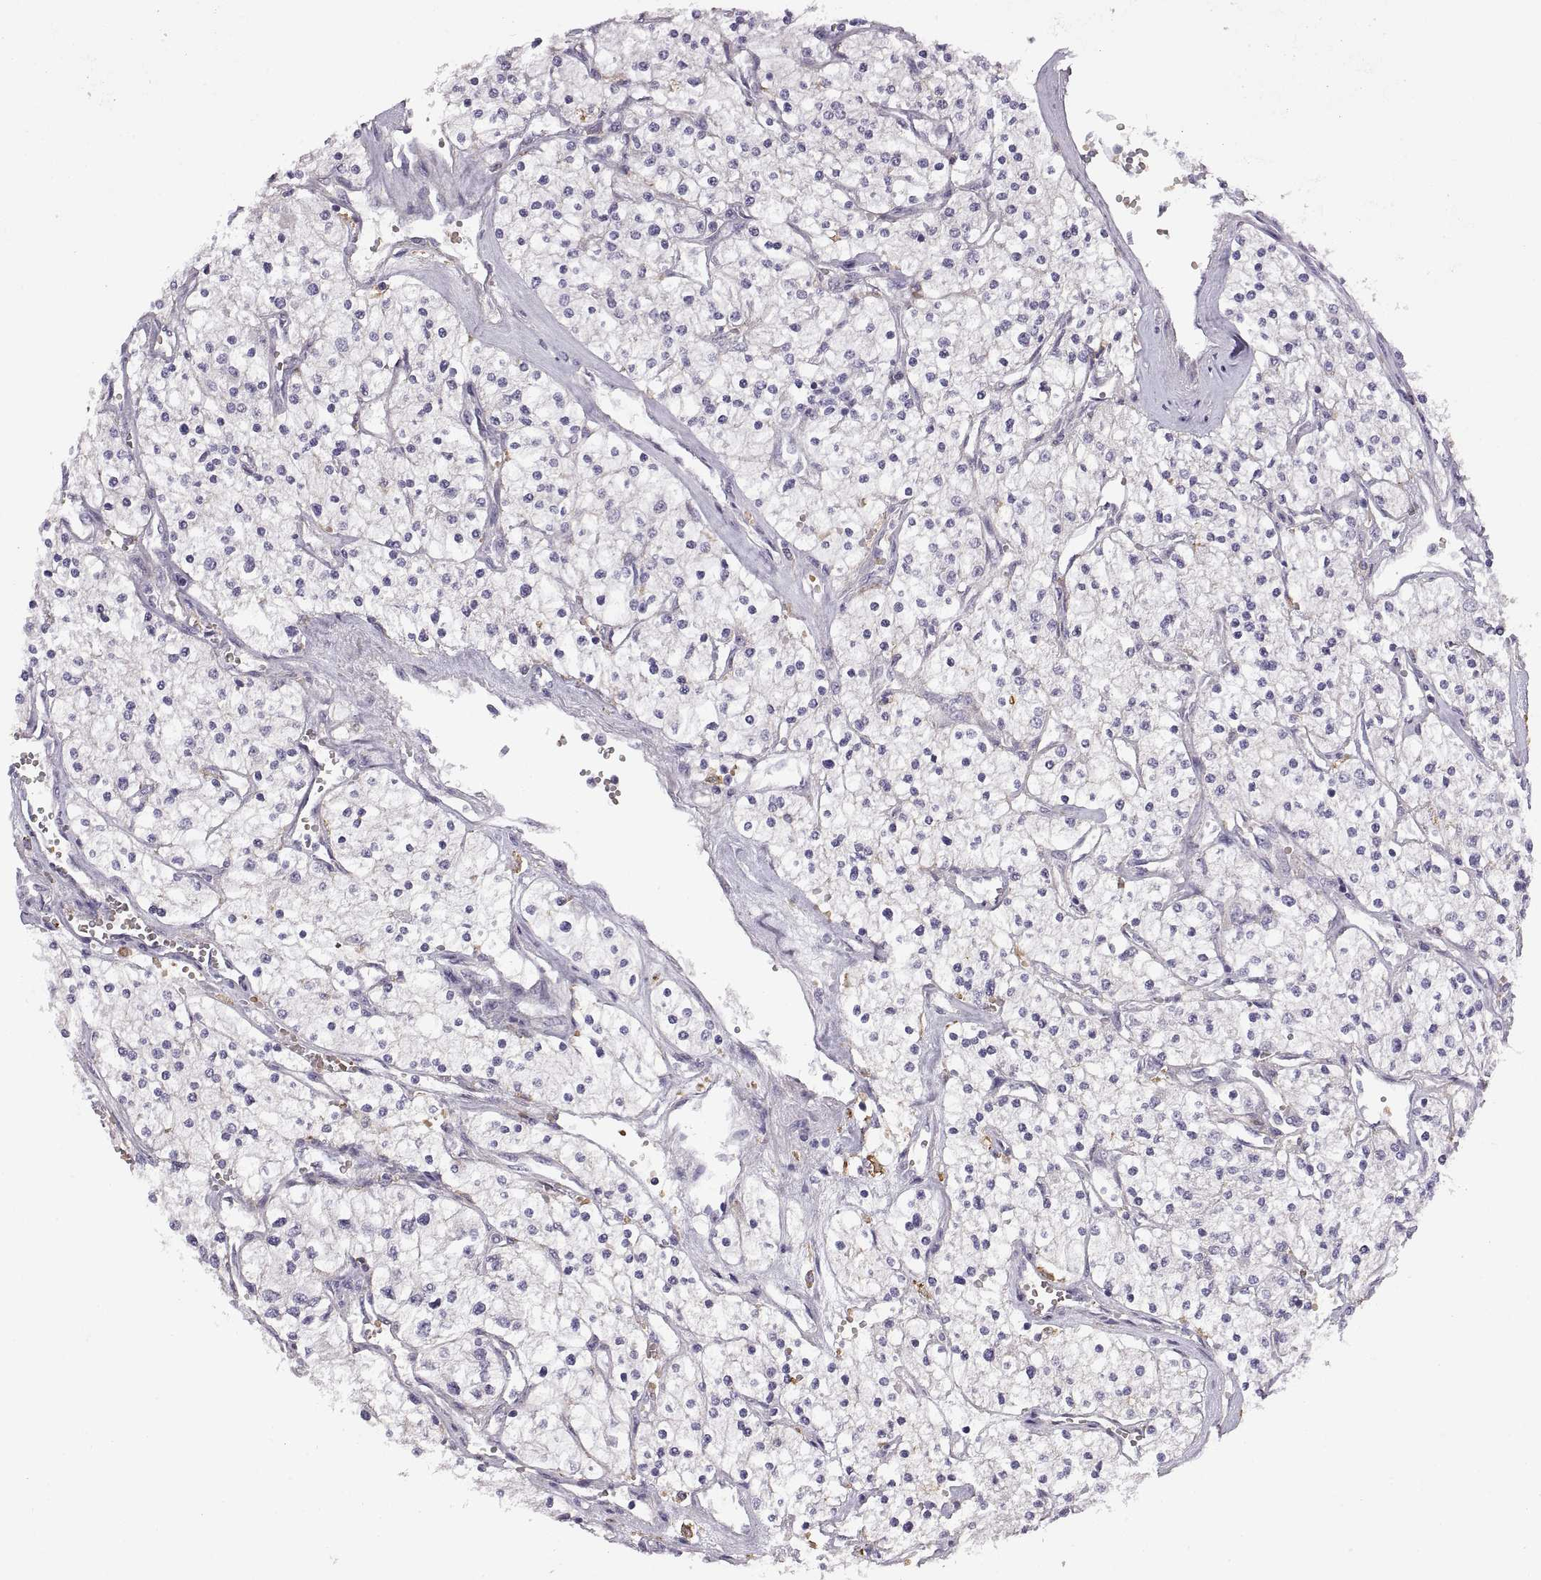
{"staining": {"intensity": "negative", "quantity": "none", "location": "none"}, "tissue": "renal cancer", "cell_type": "Tumor cells", "image_type": "cancer", "snomed": [{"axis": "morphology", "description": "Adenocarcinoma, NOS"}, {"axis": "topography", "description": "Kidney"}], "caption": "This is a image of immunohistochemistry staining of renal adenocarcinoma, which shows no staining in tumor cells.", "gene": "MEIOC", "patient": {"sex": "male", "age": 80}}